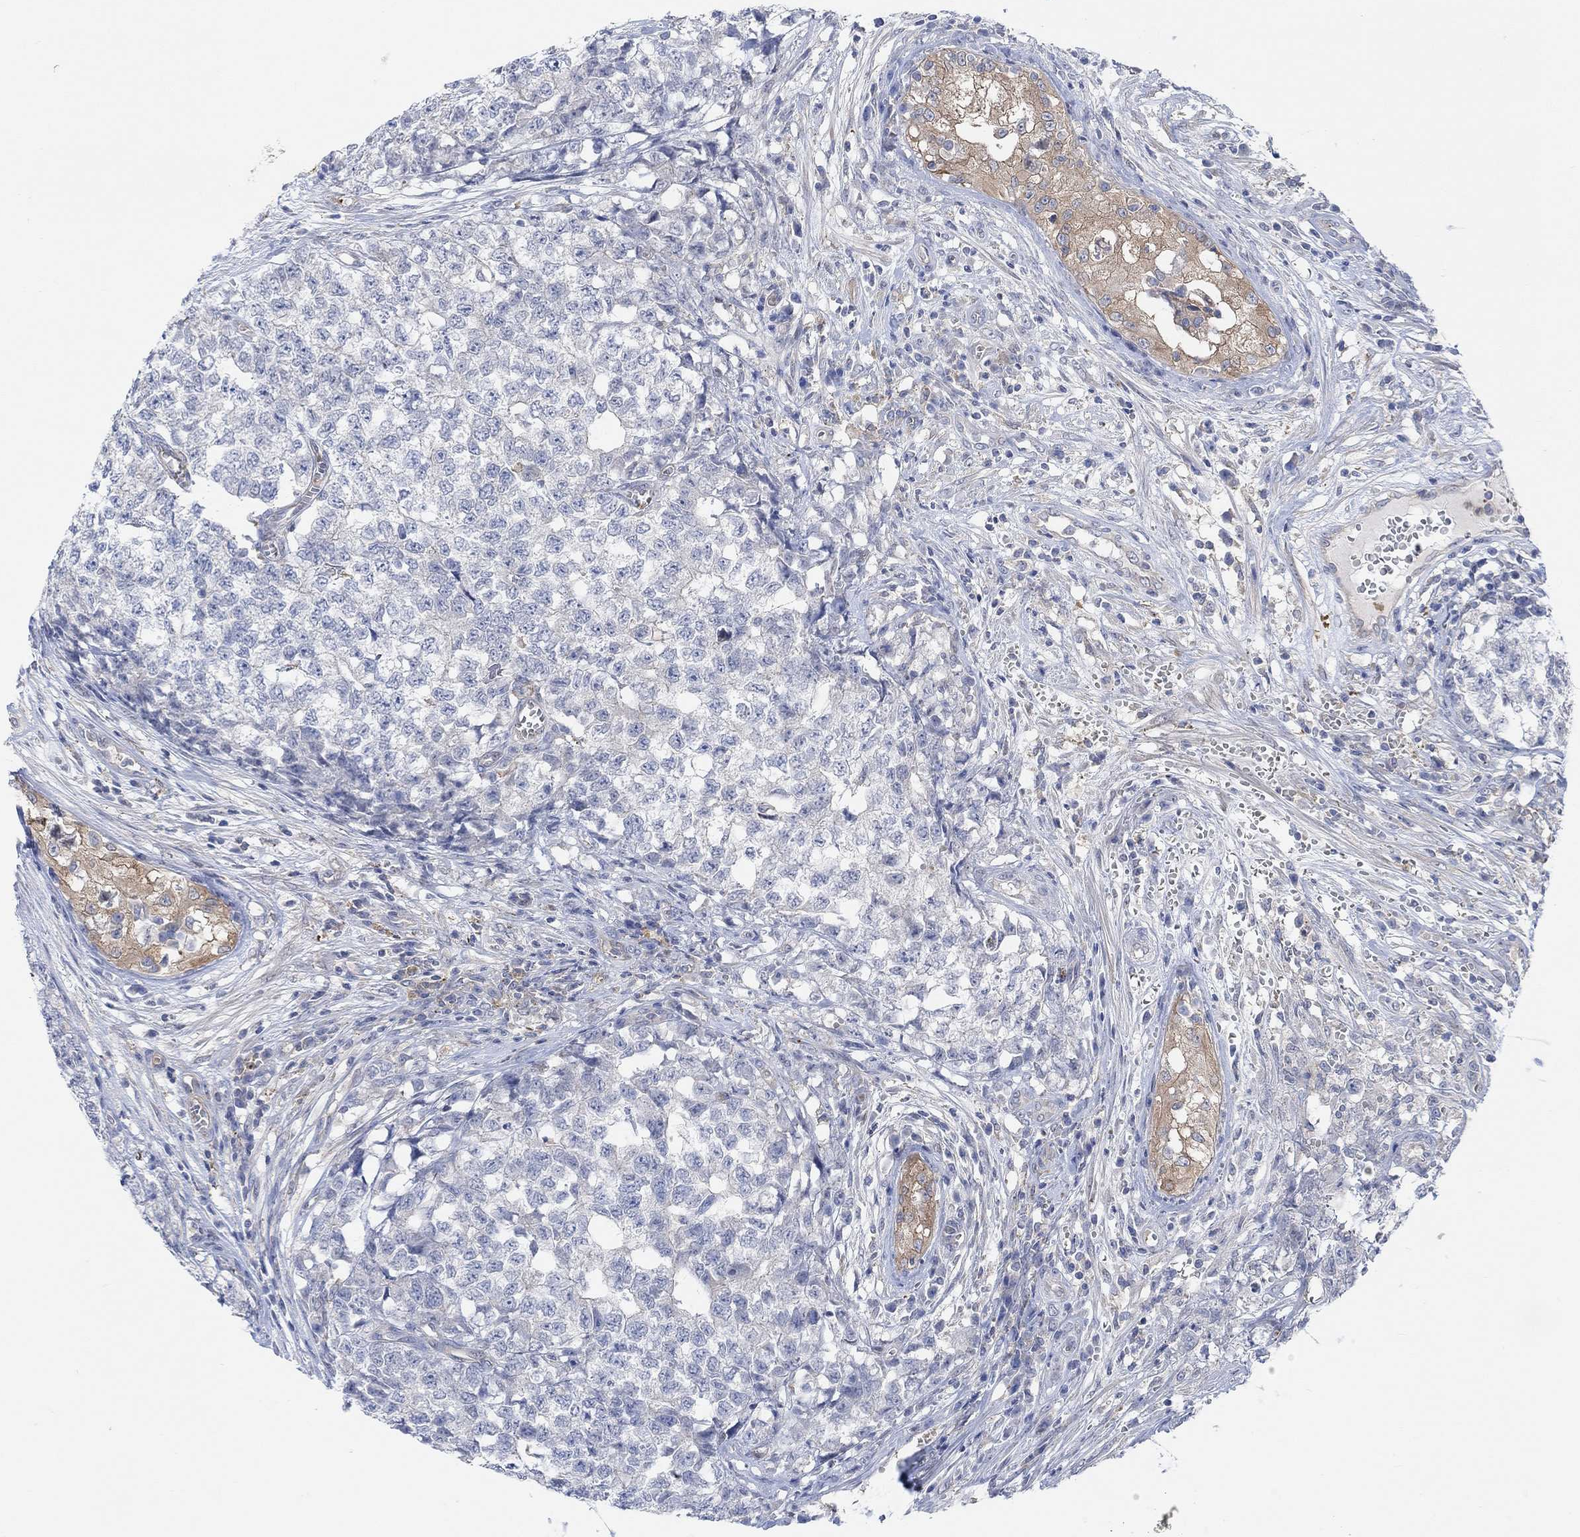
{"staining": {"intensity": "negative", "quantity": "none", "location": "none"}, "tissue": "testis cancer", "cell_type": "Tumor cells", "image_type": "cancer", "snomed": [{"axis": "morphology", "description": "Seminoma, NOS"}, {"axis": "morphology", "description": "Carcinoma, Embryonal, NOS"}, {"axis": "topography", "description": "Testis"}], "caption": "This is an immunohistochemistry image of human testis cancer (embryonal carcinoma). There is no staining in tumor cells.", "gene": "PMFBP1", "patient": {"sex": "male", "age": 22}}